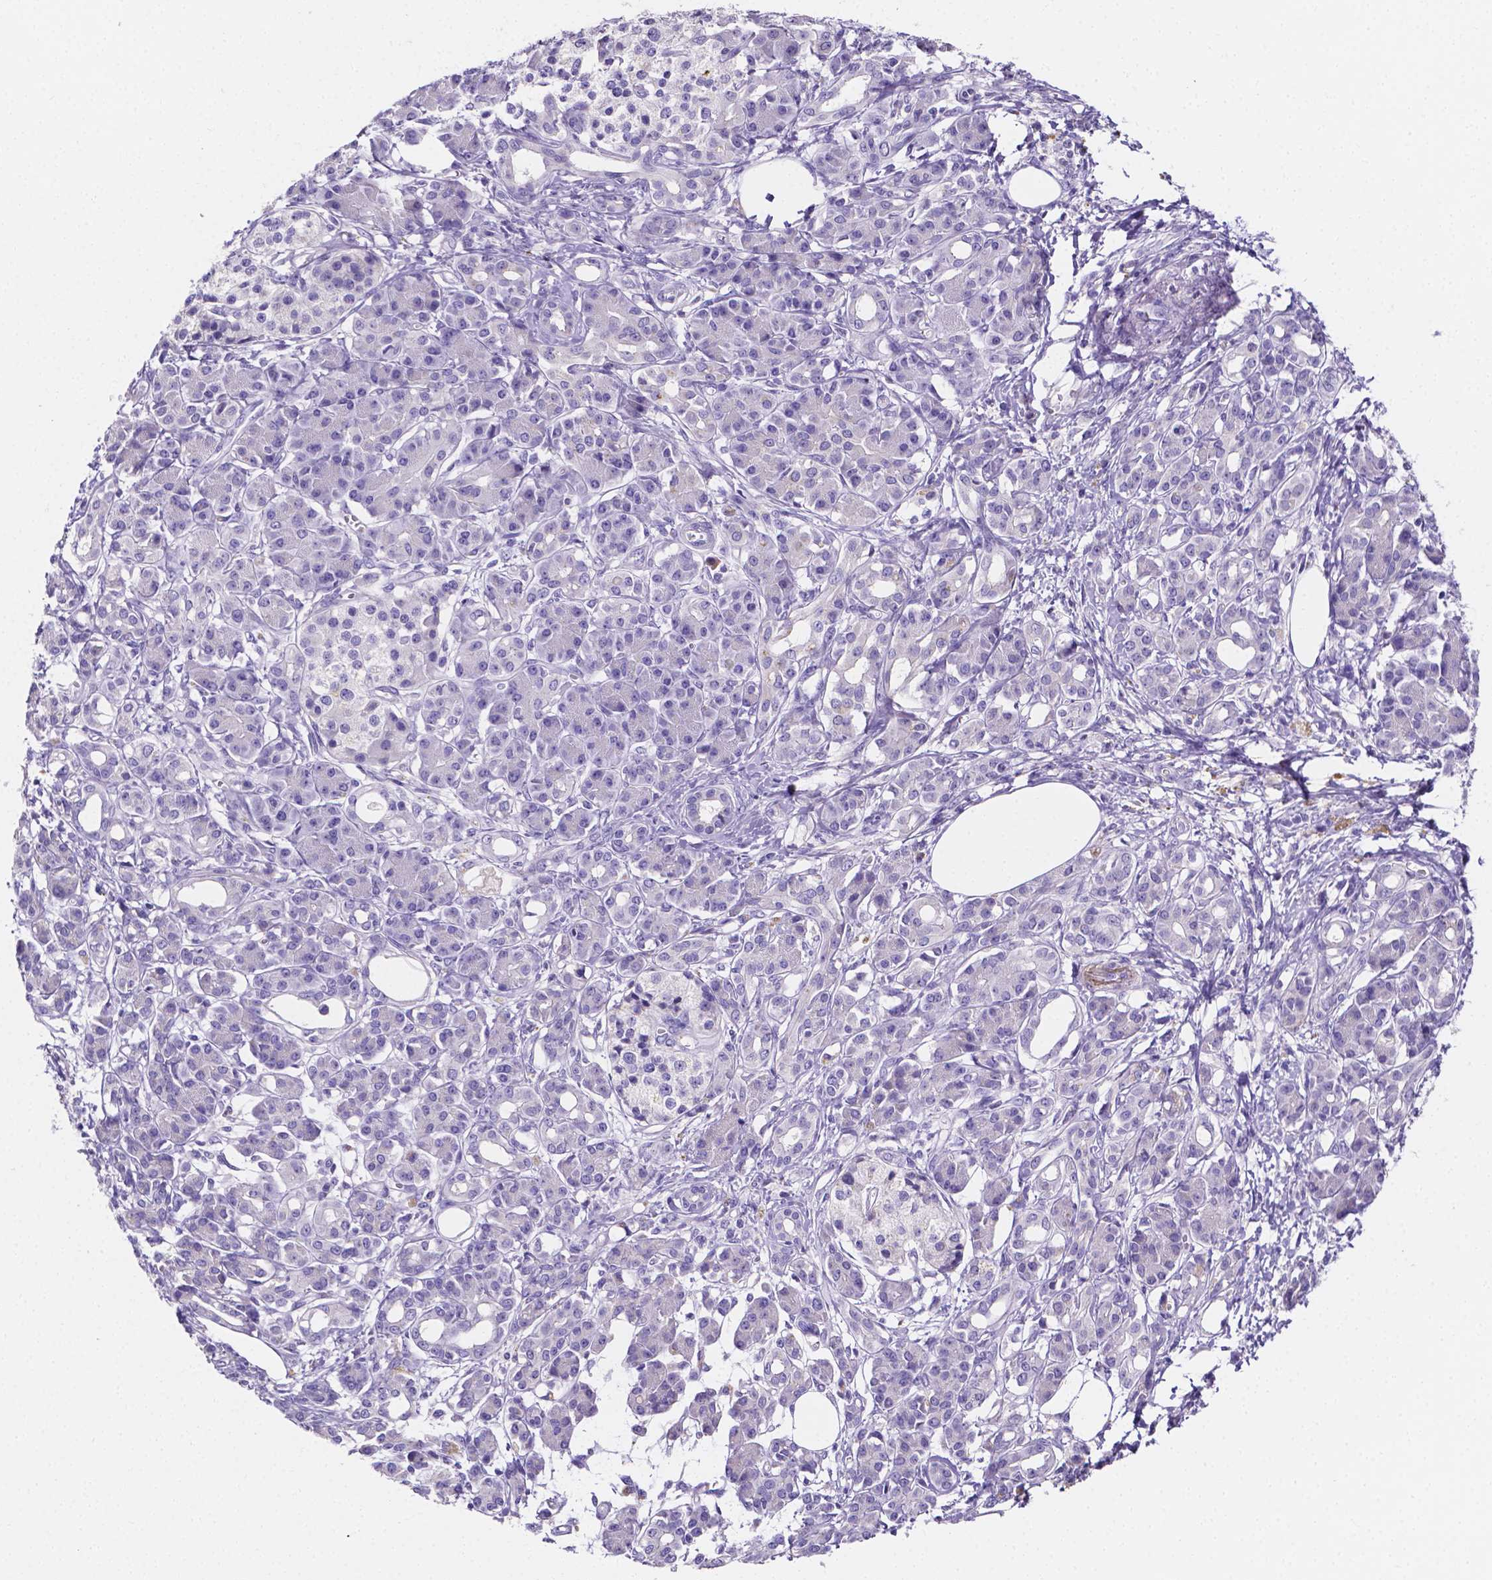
{"staining": {"intensity": "negative", "quantity": "none", "location": "none"}, "tissue": "pancreatic cancer", "cell_type": "Tumor cells", "image_type": "cancer", "snomed": [{"axis": "morphology", "description": "Adenocarcinoma, NOS"}, {"axis": "topography", "description": "Pancreas"}], "caption": "High power microscopy micrograph of an IHC image of pancreatic adenocarcinoma, revealing no significant positivity in tumor cells.", "gene": "NRGN", "patient": {"sex": "female", "age": 73}}